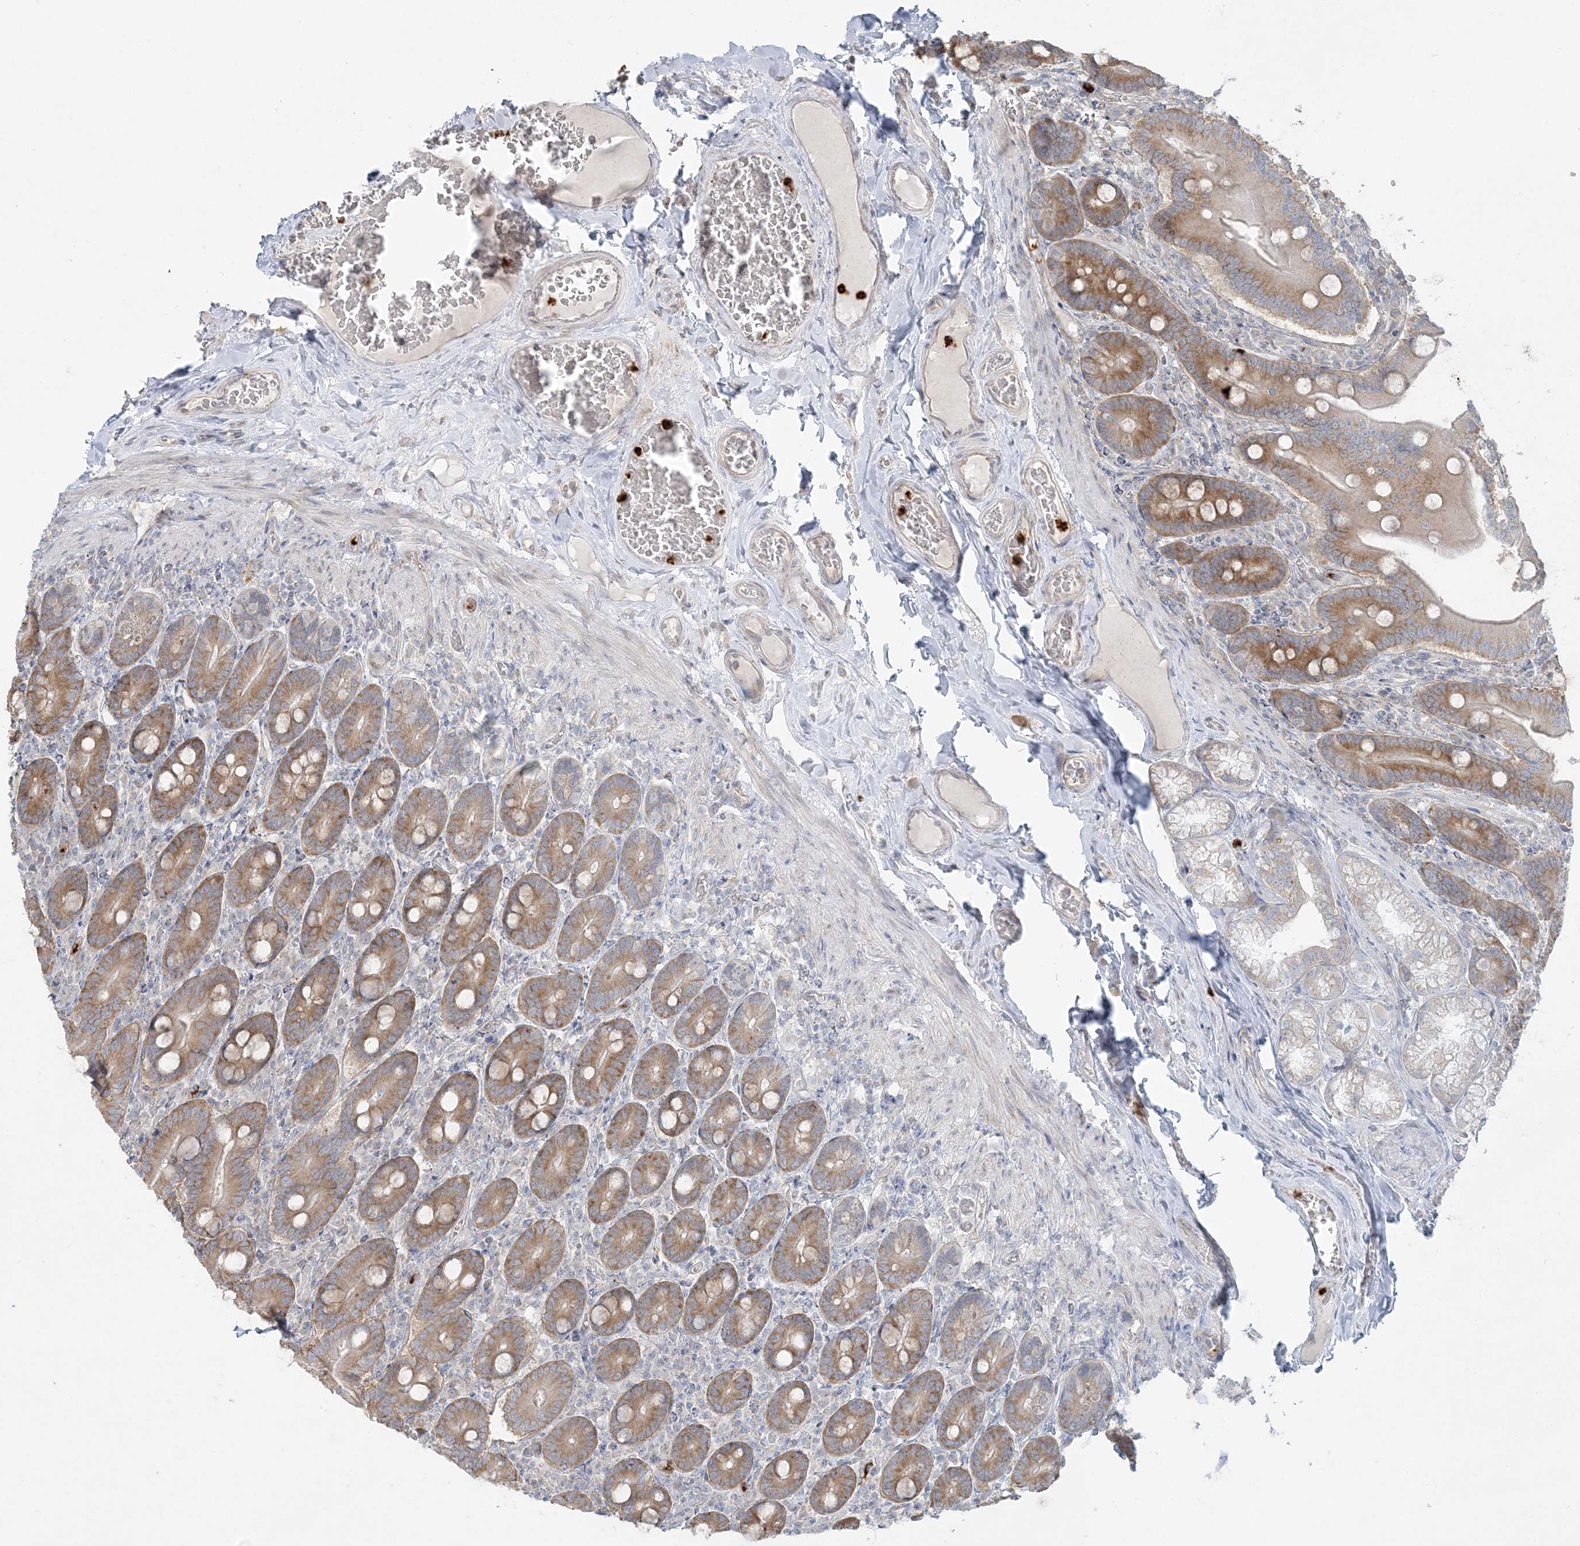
{"staining": {"intensity": "moderate", "quantity": ">75%", "location": "cytoplasmic/membranous"}, "tissue": "duodenum", "cell_type": "Glandular cells", "image_type": "normal", "snomed": [{"axis": "morphology", "description": "Normal tissue, NOS"}, {"axis": "topography", "description": "Duodenum"}], "caption": "Immunohistochemical staining of normal human duodenum displays >75% levels of moderate cytoplasmic/membranous protein positivity in about >75% of glandular cells. (DAB IHC, brown staining for protein, blue staining for nuclei).", "gene": "CCNJ", "patient": {"sex": "female", "age": 62}}